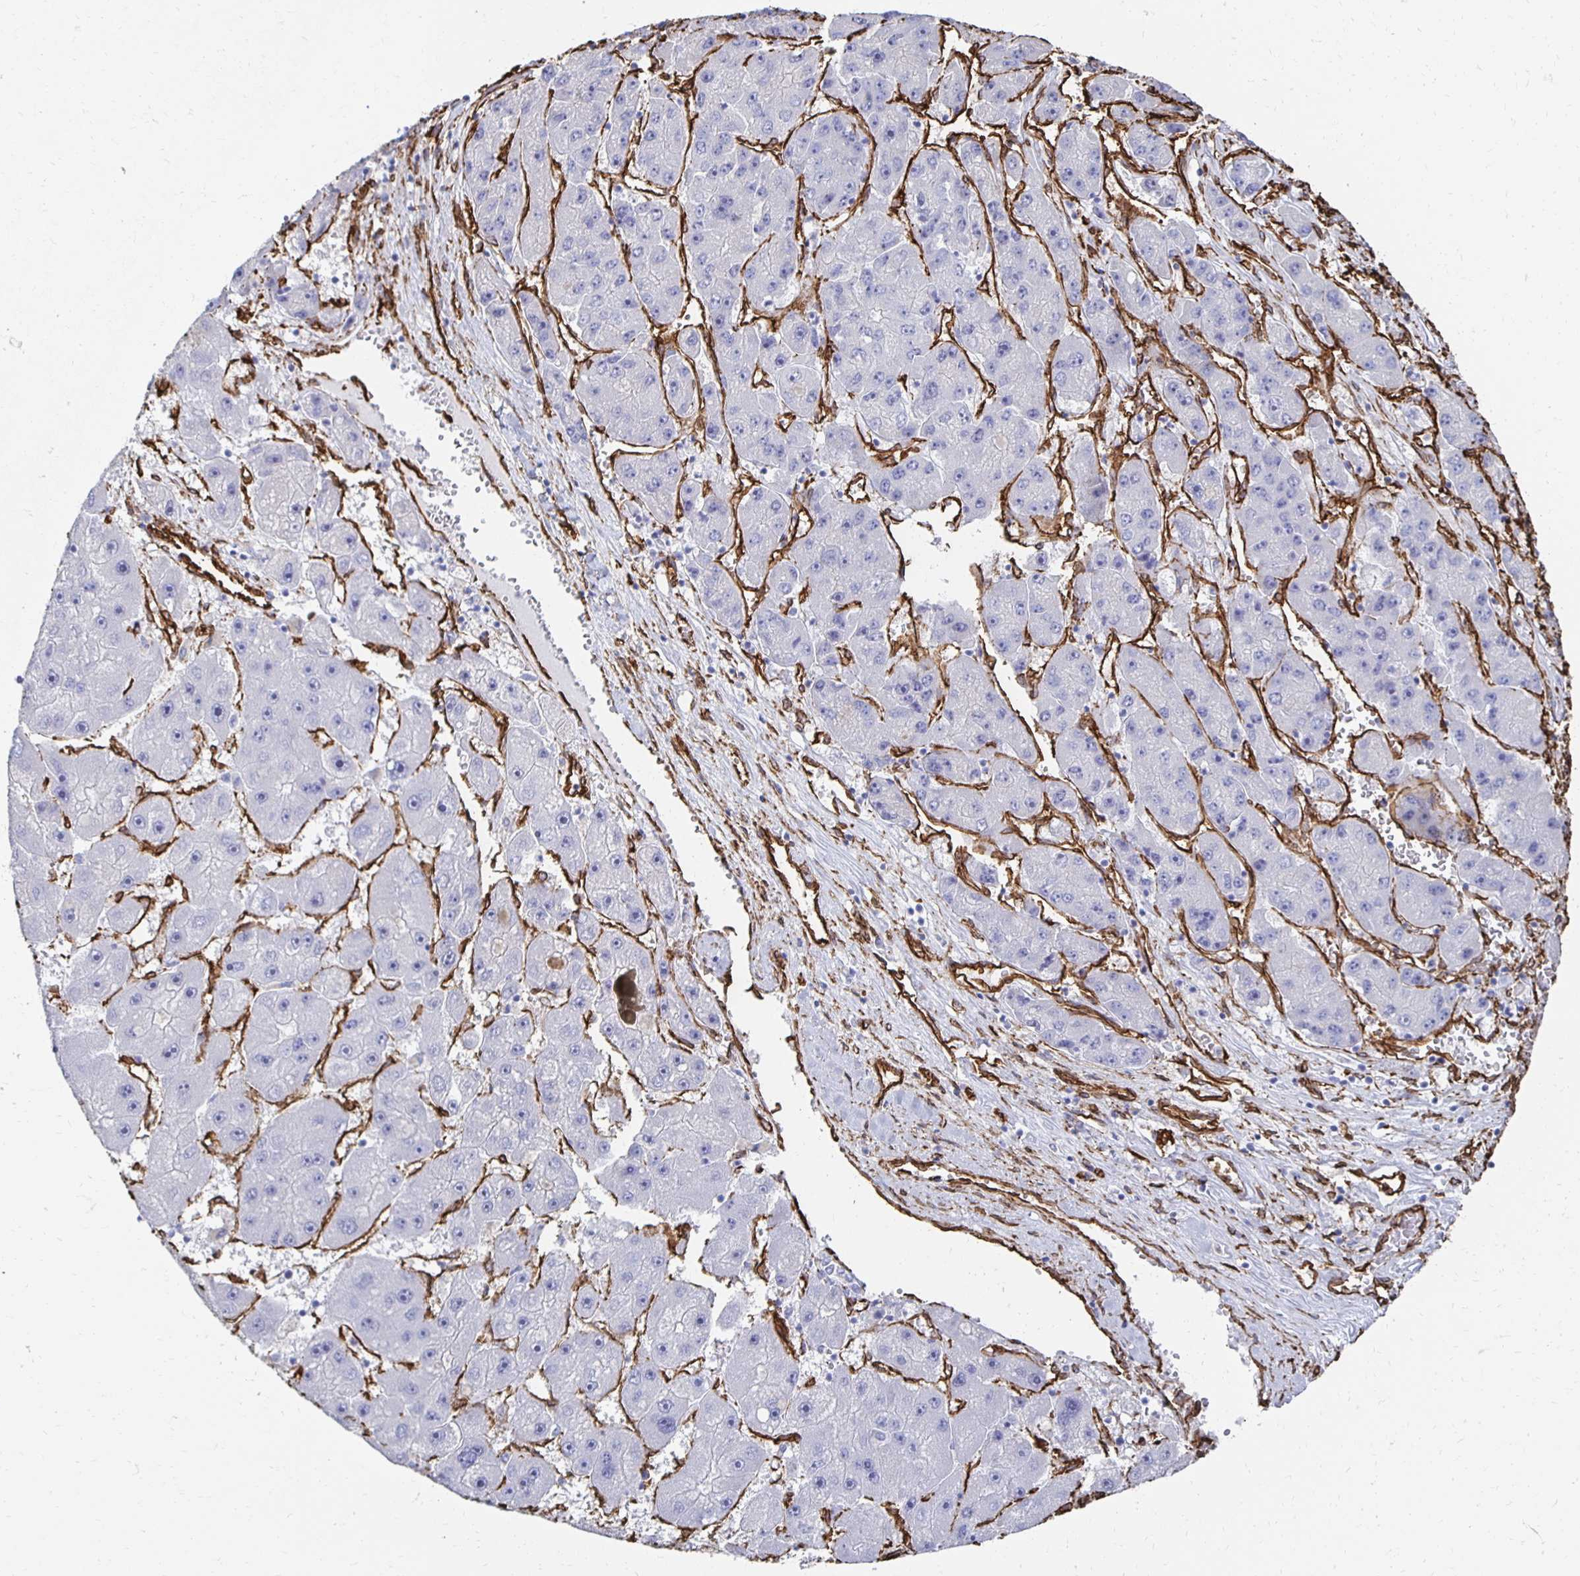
{"staining": {"intensity": "negative", "quantity": "none", "location": "none"}, "tissue": "liver cancer", "cell_type": "Tumor cells", "image_type": "cancer", "snomed": [{"axis": "morphology", "description": "Carcinoma, Hepatocellular, NOS"}, {"axis": "topography", "description": "Liver"}], "caption": "IHC photomicrograph of neoplastic tissue: liver cancer stained with DAB (3,3'-diaminobenzidine) demonstrates no significant protein staining in tumor cells.", "gene": "VIPR2", "patient": {"sex": "female", "age": 61}}